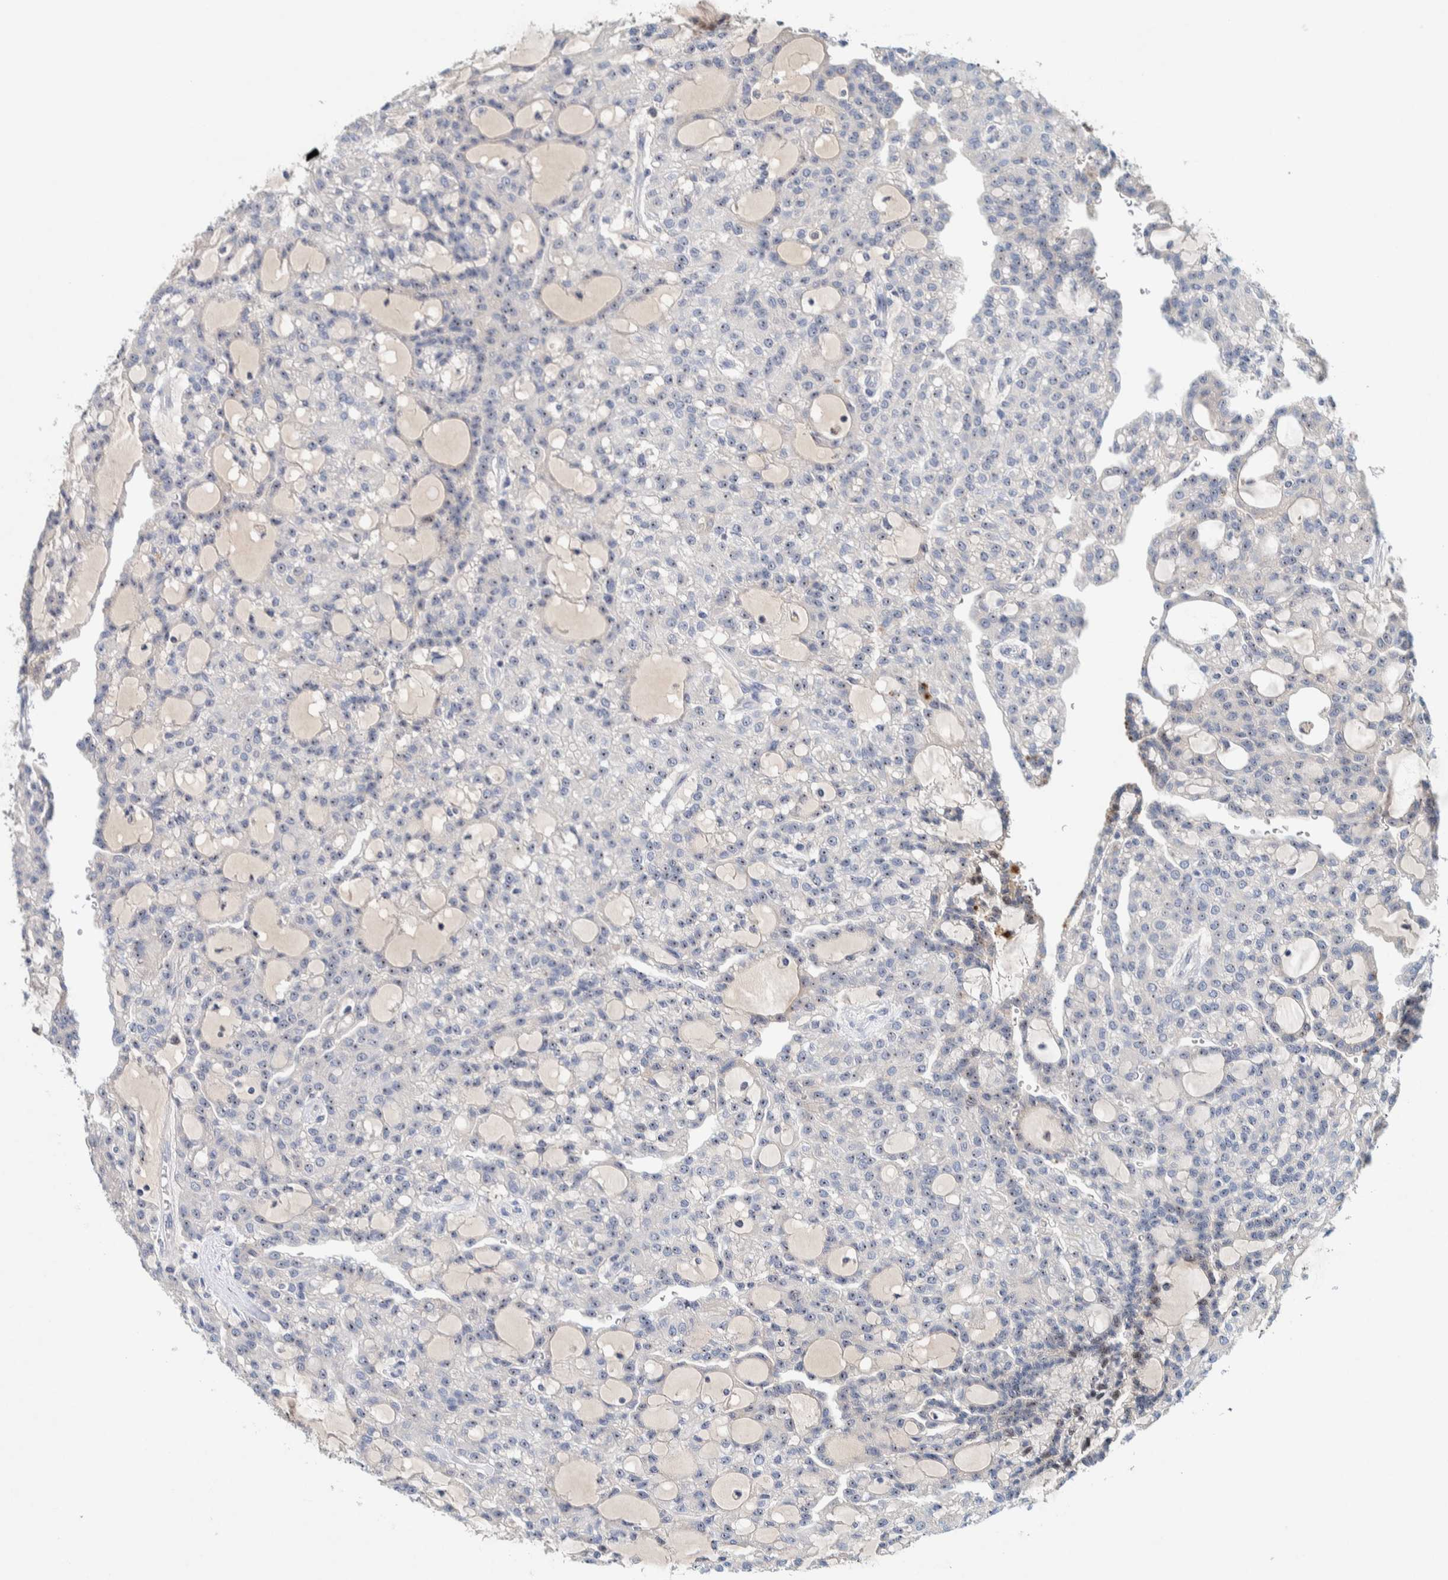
{"staining": {"intensity": "moderate", "quantity": "25%-75%", "location": "nuclear"}, "tissue": "renal cancer", "cell_type": "Tumor cells", "image_type": "cancer", "snomed": [{"axis": "morphology", "description": "Adenocarcinoma, NOS"}, {"axis": "topography", "description": "Kidney"}], "caption": "An IHC histopathology image of neoplastic tissue is shown. Protein staining in brown shows moderate nuclear positivity in renal adenocarcinoma within tumor cells. The protein is stained brown, and the nuclei are stained in blue (DAB IHC with brightfield microscopy, high magnification).", "gene": "NOL11", "patient": {"sex": "male", "age": 63}}